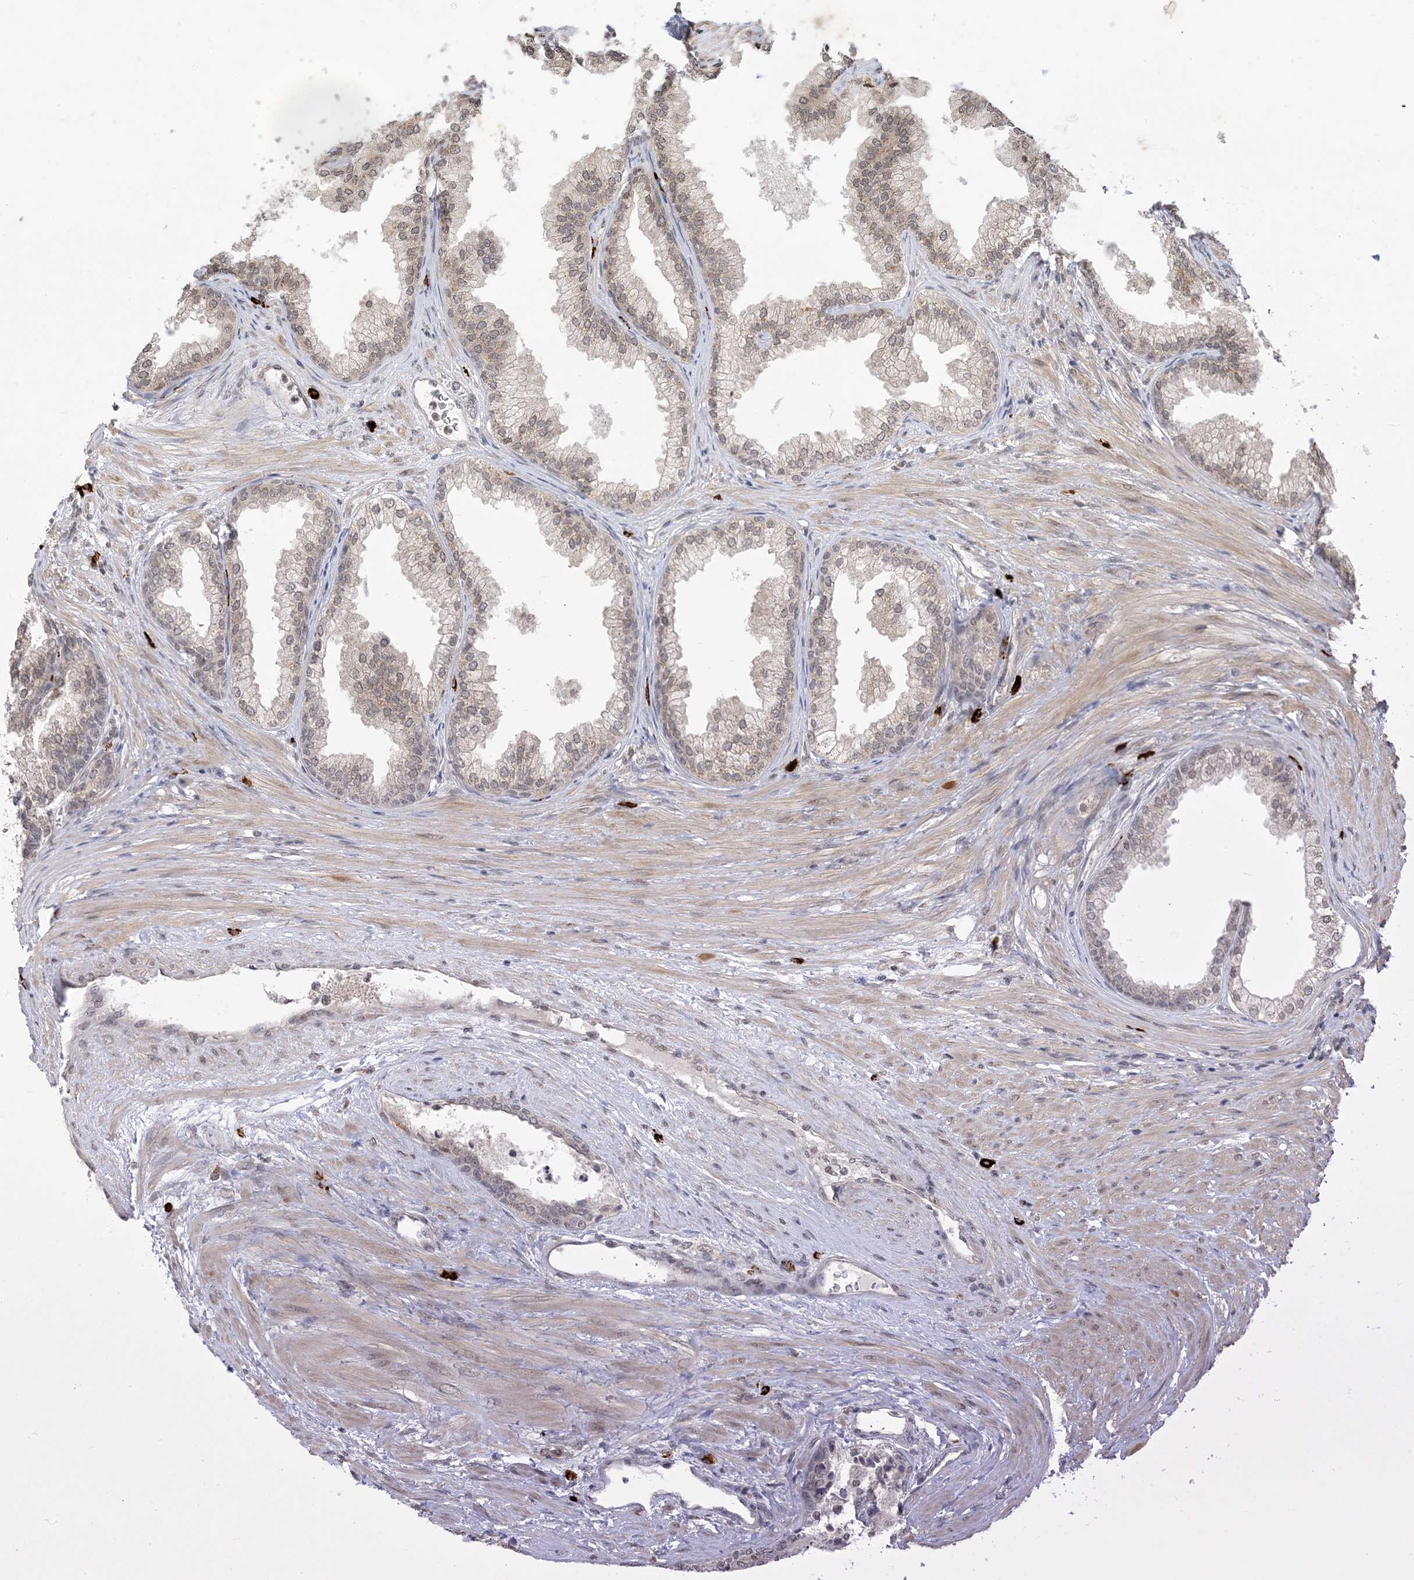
{"staining": {"intensity": "moderate", "quantity": ">75%", "location": "nuclear"}, "tissue": "prostate", "cell_type": "Glandular cells", "image_type": "normal", "snomed": [{"axis": "morphology", "description": "Normal tissue, NOS"}, {"axis": "topography", "description": "Prostate"}], "caption": "Moderate nuclear protein expression is appreciated in about >75% of glandular cells in prostate.", "gene": "RANBP9", "patient": {"sex": "male", "age": 76}}